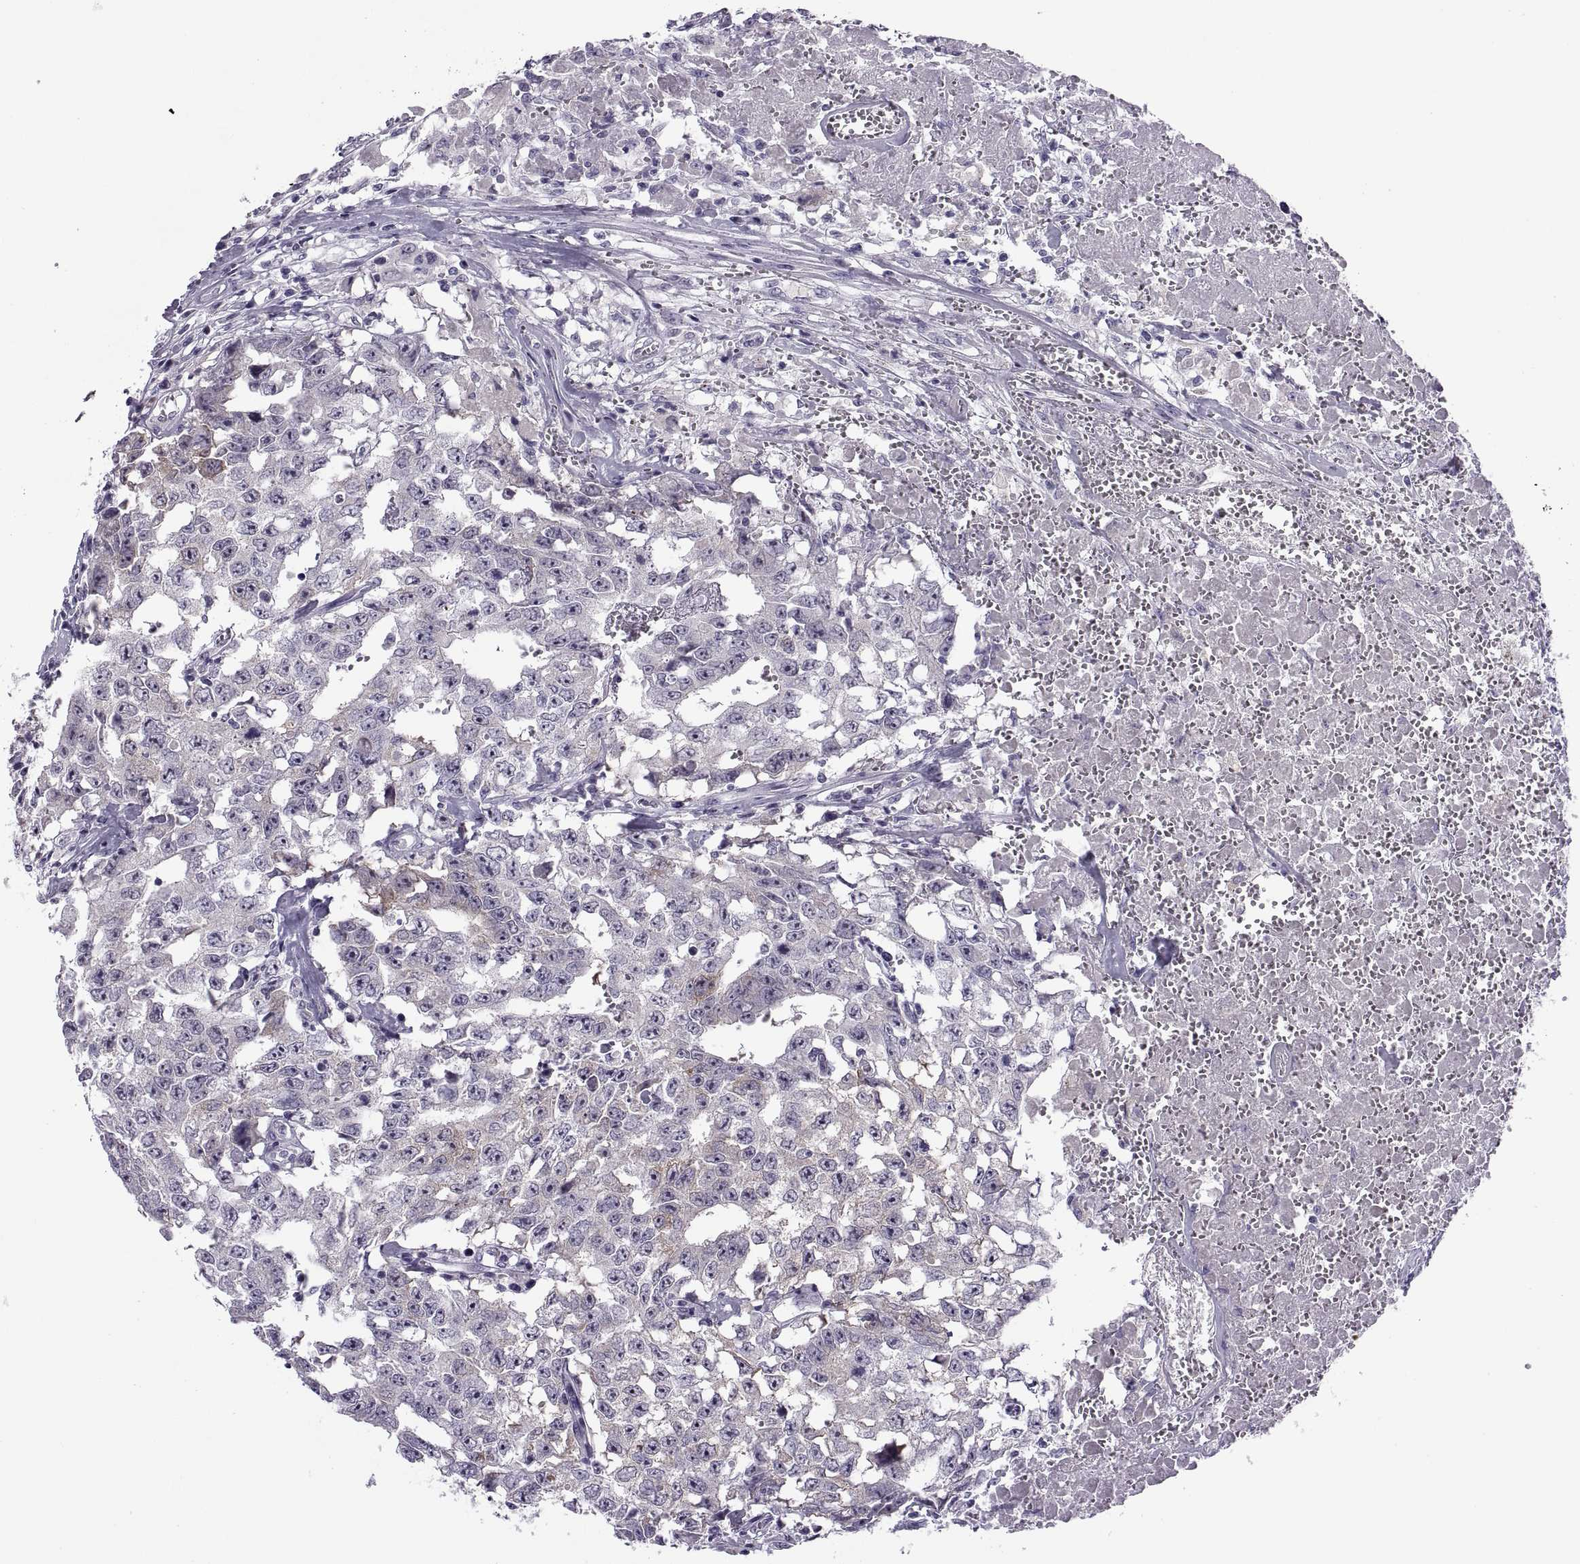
{"staining": {"intensity": "weak", "quantity": "<25%", "location": "cytoplasmic/membranous"}, "tissue": "testis cancer", "cell_type": "Tumor cells", "image_type": "cancer", "snomed": [{"axis": "morphology", "description": "Carcinoma, Embryonal, NOS"}, {"axis": "topography", "description": "Testis"}], "caption": "Immunohistochemistry (IHC) of human testis cancer (embryonal carcinoma) displays no expression in tumor cells.", "gene": "MAGEB1", "patient": {"sex": "male", "age": 36}}